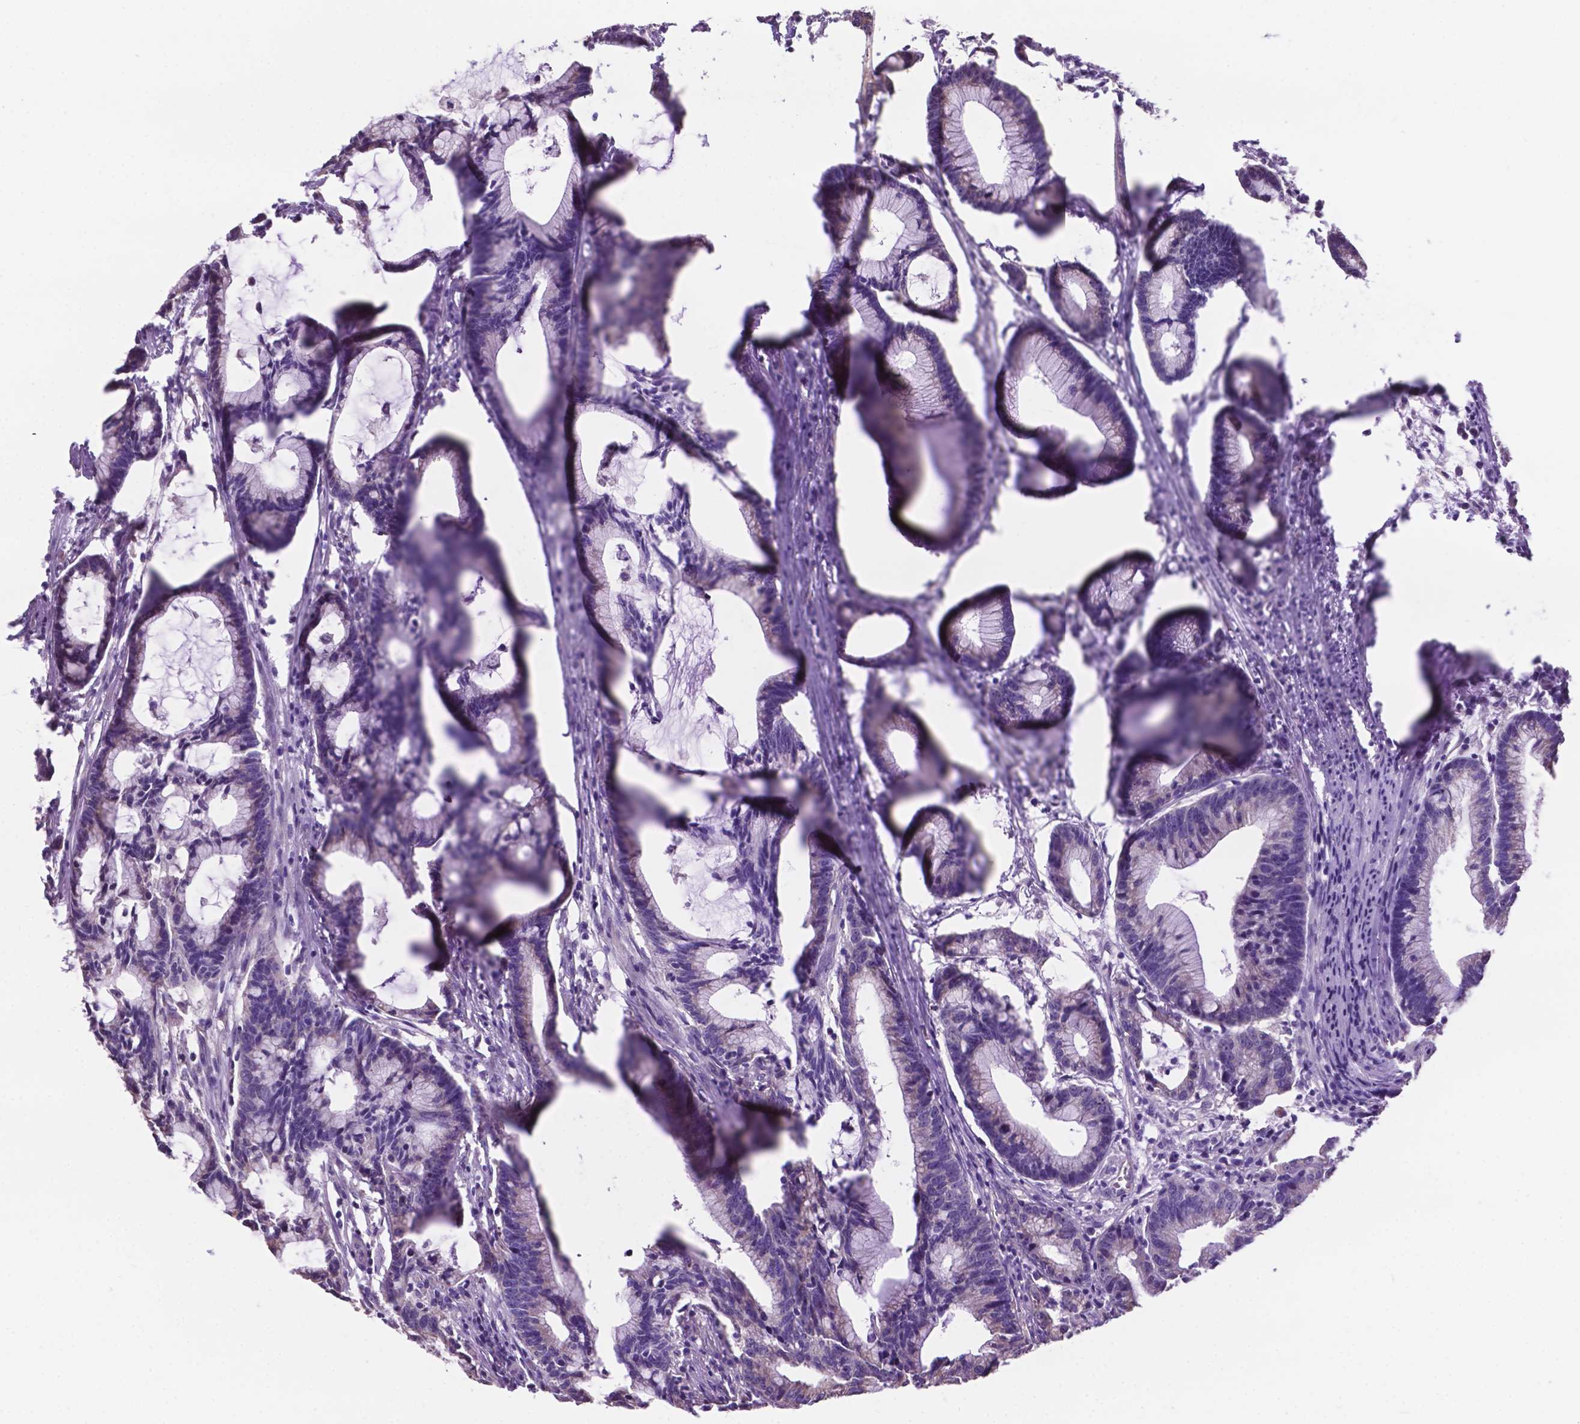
{"staining": {"intensity": "negative", "quantity": "none", "location": "none"}, "tissue": "colorectal cancer", "cell_type": "Tumor cells", "image_type": "cancer", "snomed": [{"axis": "morphology", "description": "Adenocarcinoma, NOS"}, {"axis": "topography", "description": "Colon"}], "caption": "This photomicrograph is of adenocarcinoma (colorectal) stained with immunohistochemistry to label a protein in brown with the nuclei are counter-stained blue. There is no positivity in tumor cells.", "gene": "SPDYA", "patient": {"sex": "female", "age": 78}}